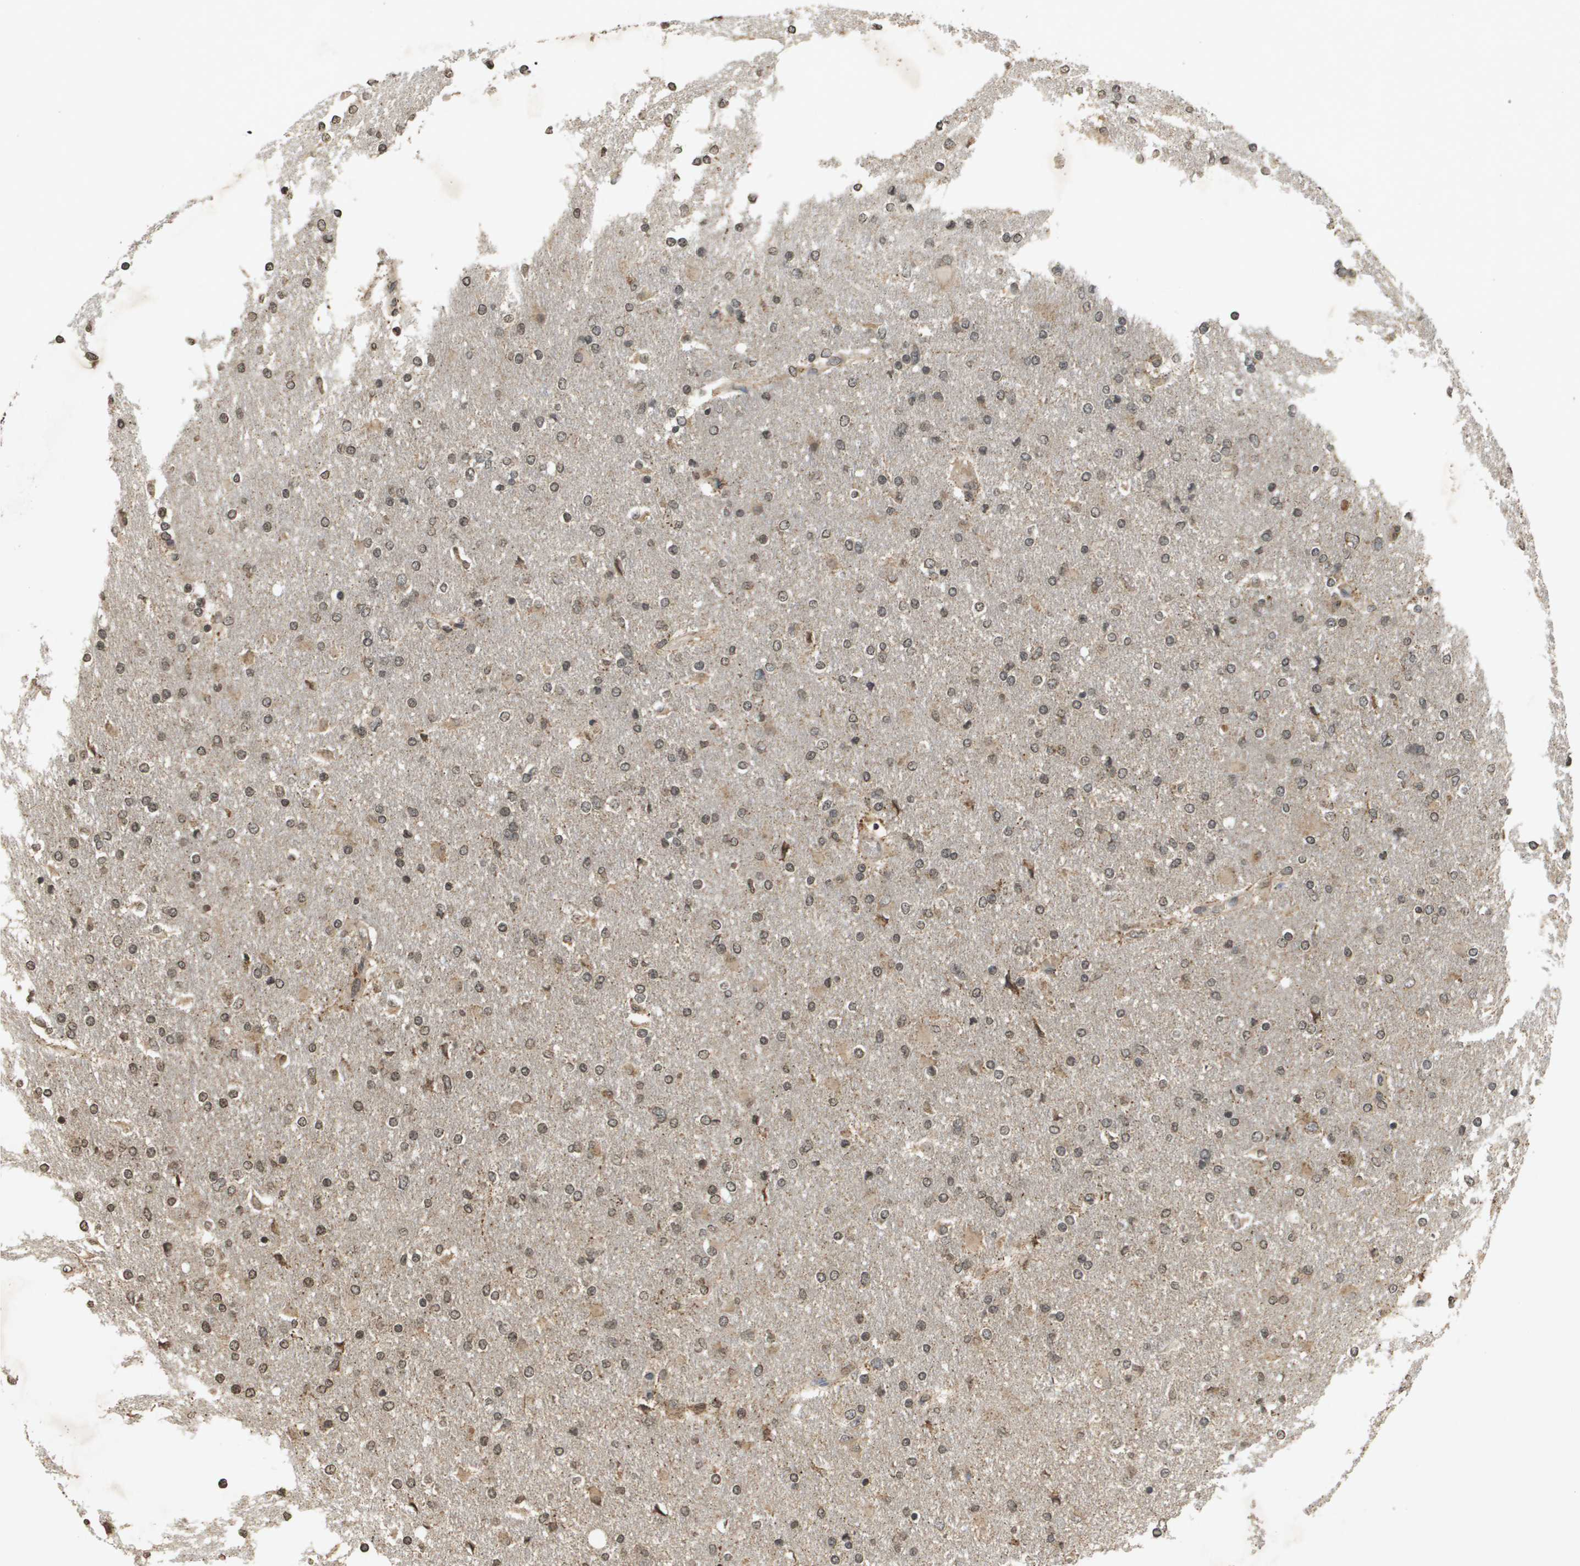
{"staining": {"intensity": "weak", "quantity": ">75%", "location": "cytoplasmic/membranous,nuclear"}, "tissue": "glioma", "cell_type": "Tumor cells", "image_type": "cancer", "snomed": [{"axis": "morphology", "description": "Glioma, malignant, High grade"}, {"axis": "topography", "description": "Cerebral cortex"}], "caption": "High-grade glioma (malignant) stained for a protein (brown) demonstrates weak cytoplasmic/membranous and nuclear positive expression in approximately >75% of tumor cells.", "gene": "RAB21", "patient": {"sex": "female", "age": 36}}